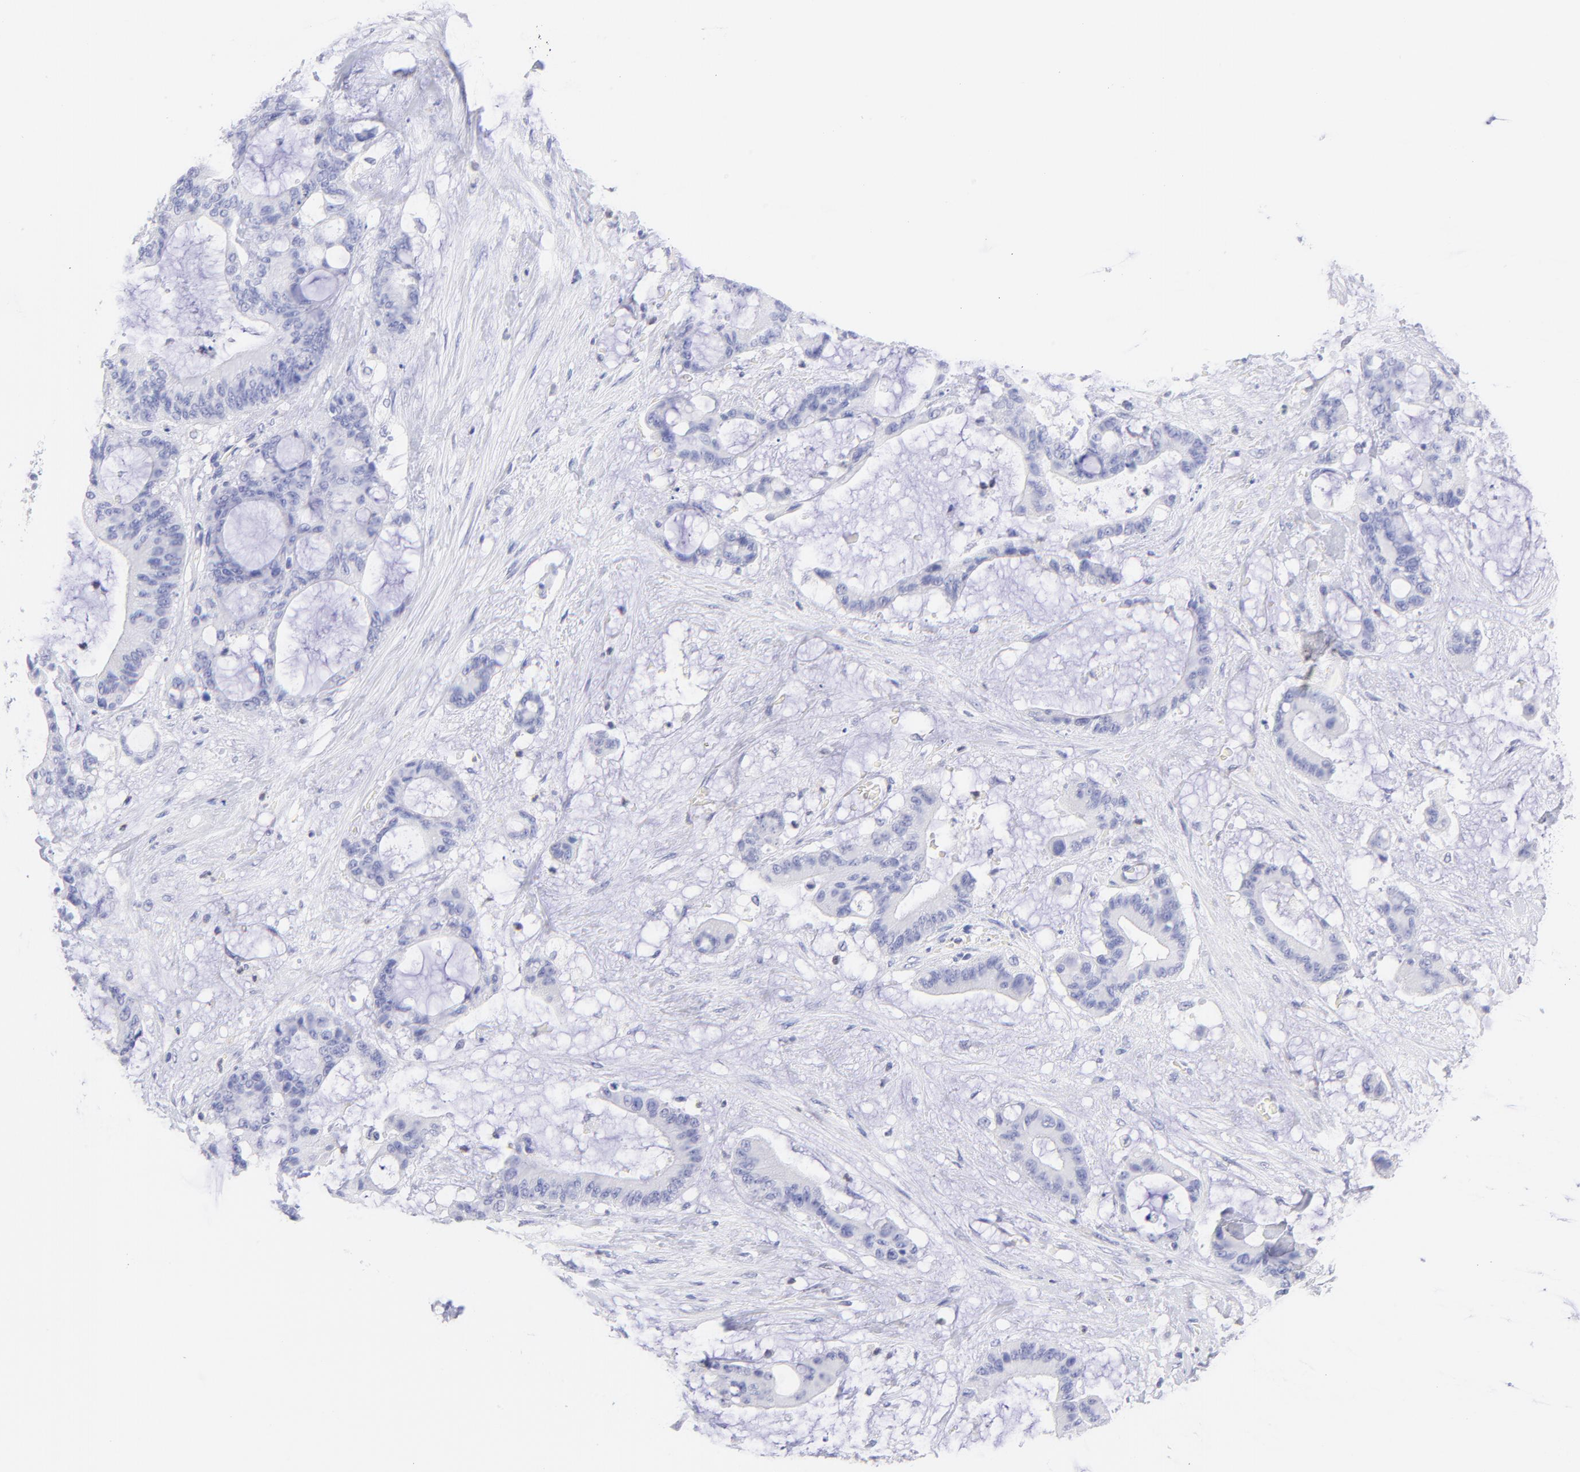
{"staining": {"intensity": "negative", "quantity": "none", "location": "none"}, "tissue": "liver cancer", "cell_type": "Tumor cells", "image_type": "cancer", "snomed": [{"axis": "morphology", "description": "Cholangiocarcinoma"}, {"axis": "topography", "description": "Liver"}], "caption": "IHC of liver cancer shows no positivity in tumor cells. (Immunohistochemistry (ihc), brightfield microscopy, high magnification).", "gene": "IRAG2", "patient": {"sex": "female", "age": 73}}